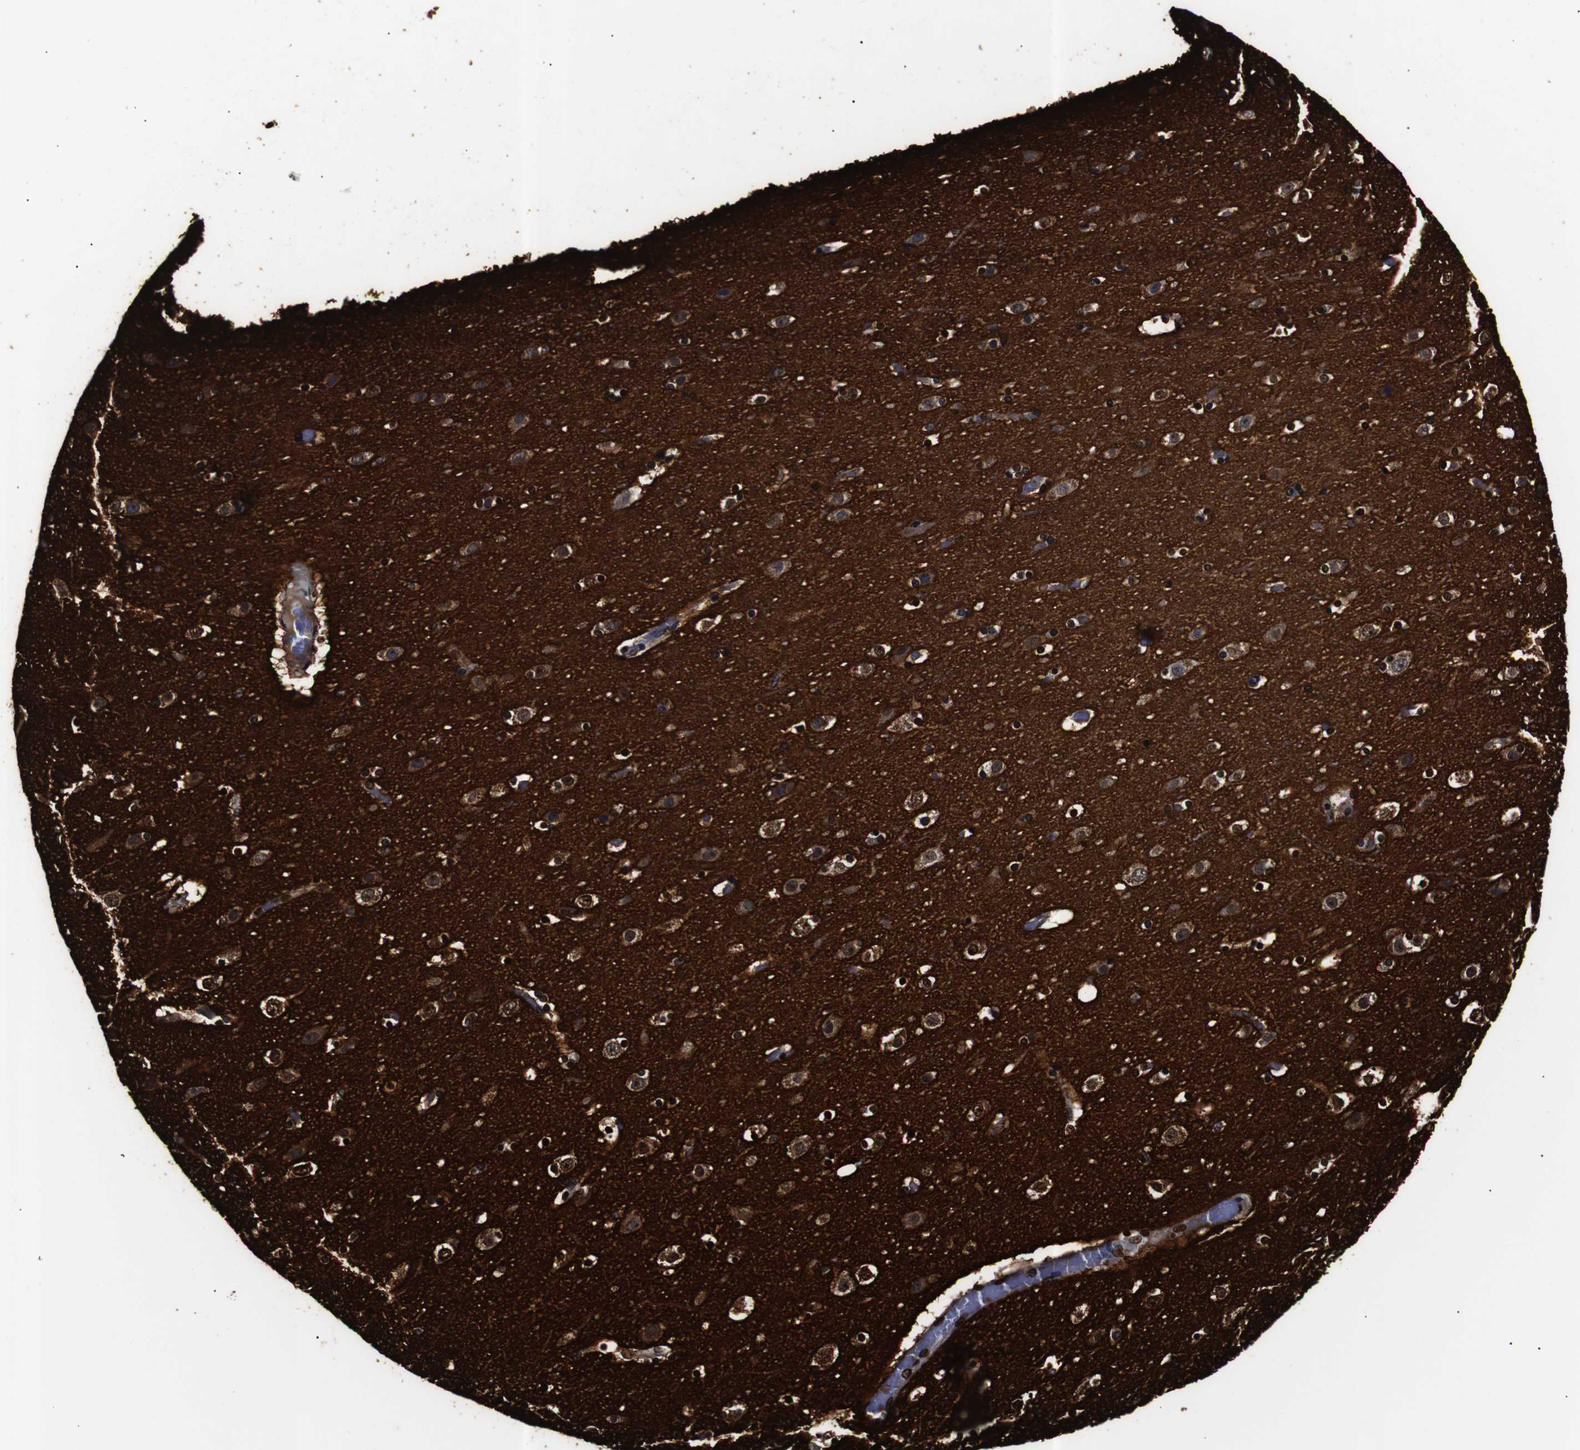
{"staining": {"intensity": "moderate", "quantity": ">75%", "location": "cytoplasmic/membranous"}, "tissue": "cerebral cortex", "cell_type": "Endothelial cells", "image_type": "normal", "snomed": [{"axis": "morphology", "description": "Normal tissue, NOS"}, {"axis": "topography", "description": "Cerebral cortex"}], "caption": "An IHC histopathology image of benign tissue is shown. Protein staining in brown highlights moderate cytoplasmic/membranous positivity in cerebral cortex within endothelial cells.", "gene": "GAP43", "patient": {"sex": "male", "age": 45}}